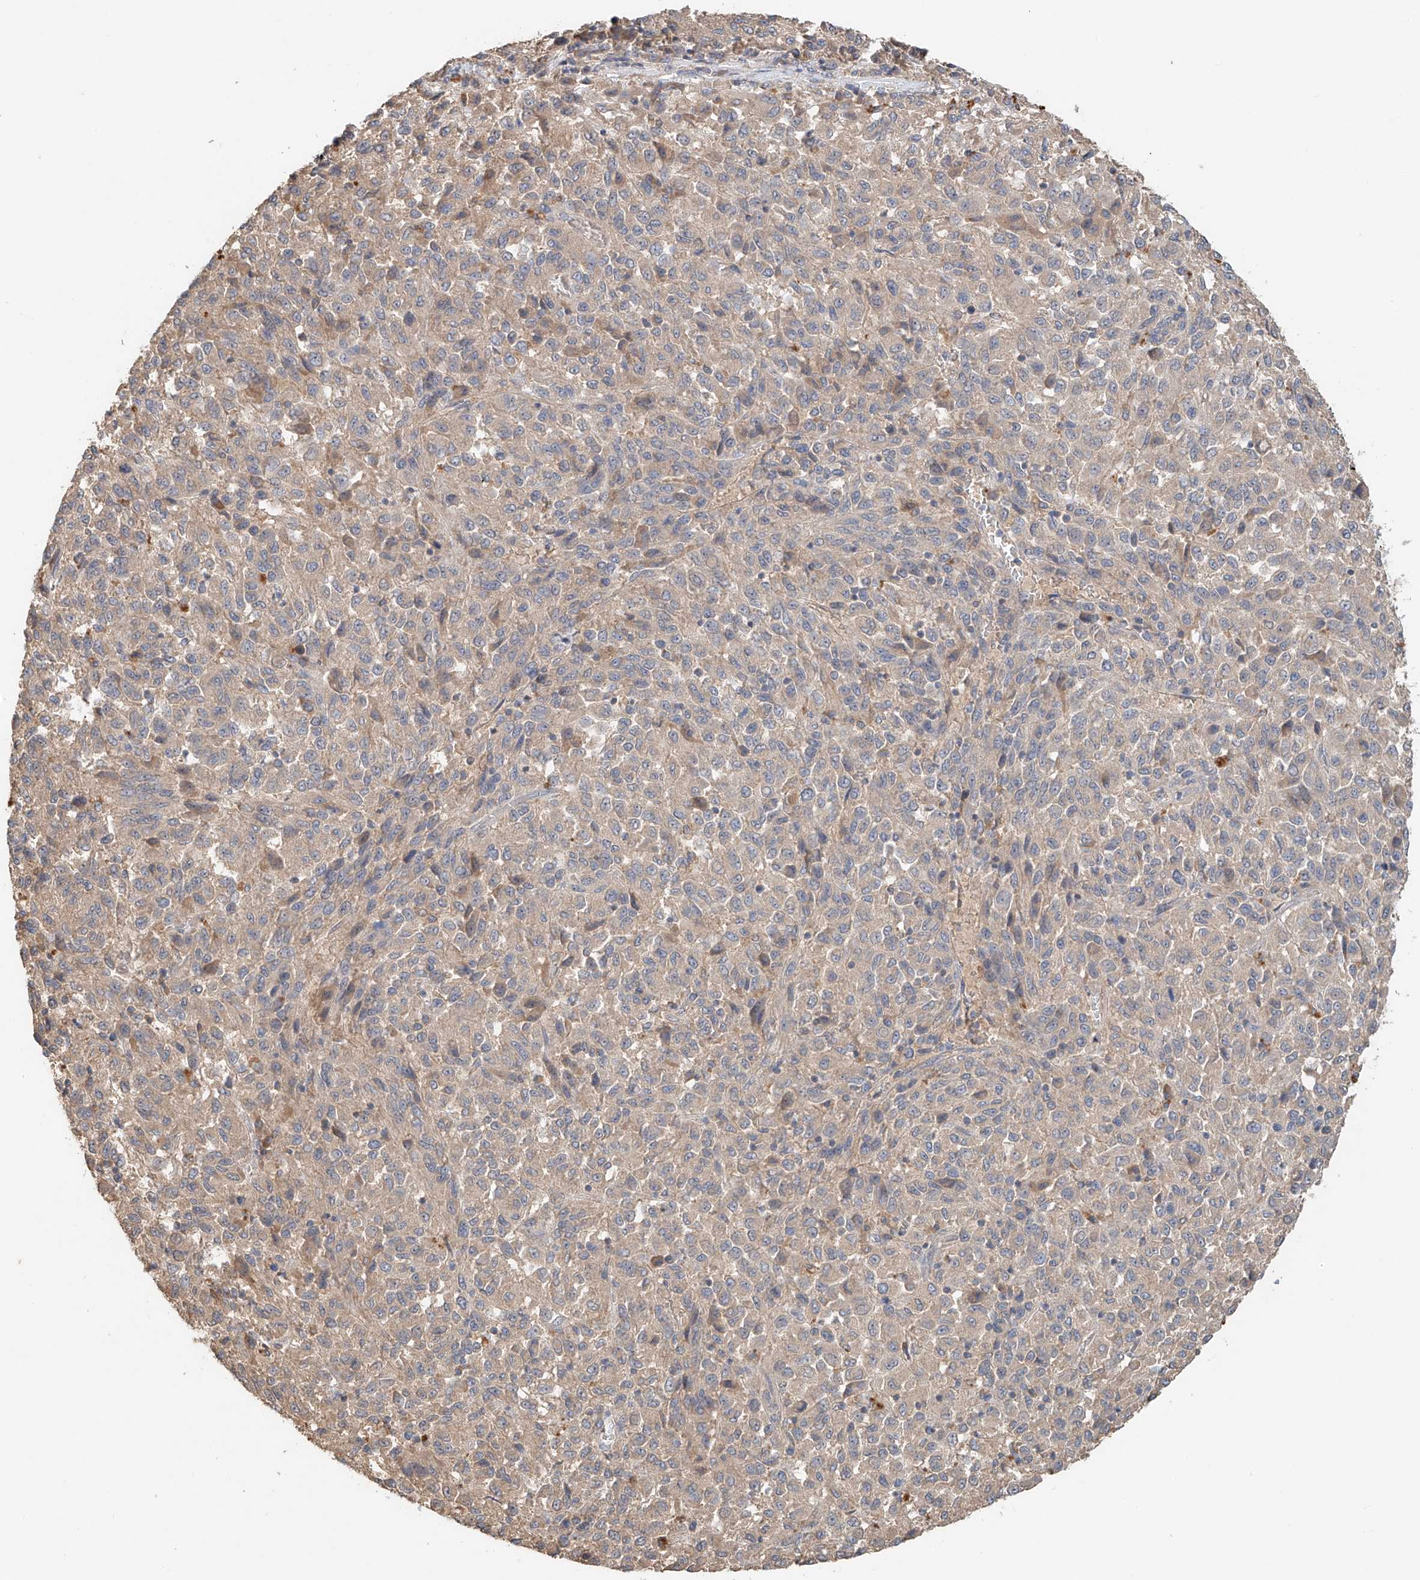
{"staining": {"intensity": "weak", "quantity": ">75%", "location": "cytoplasmic/membranous"}, "tissue": "melanoma", "cell_type": "Tumor cells", "image_type": "cancer", "snomed": [{"axis": "morphology", "description": "Malignant melanoma, Metastatic site"}, {"axis": "topography", "description": "Lung"}], "caption": "A high-resolution histopathology image shows immunohistochemistry (IHC) staining of melanoma, which displays weak cytoplasmic/membranous staining in approximately >75% of tumor cells. The staining was performed using DAB to visualize the protein expression in brown, while the nuclei were stained in blue with hematoxylin (Magnification: 20x).", "gene": "GNB1L", "patient": {"sex": "male", "age": 64}}